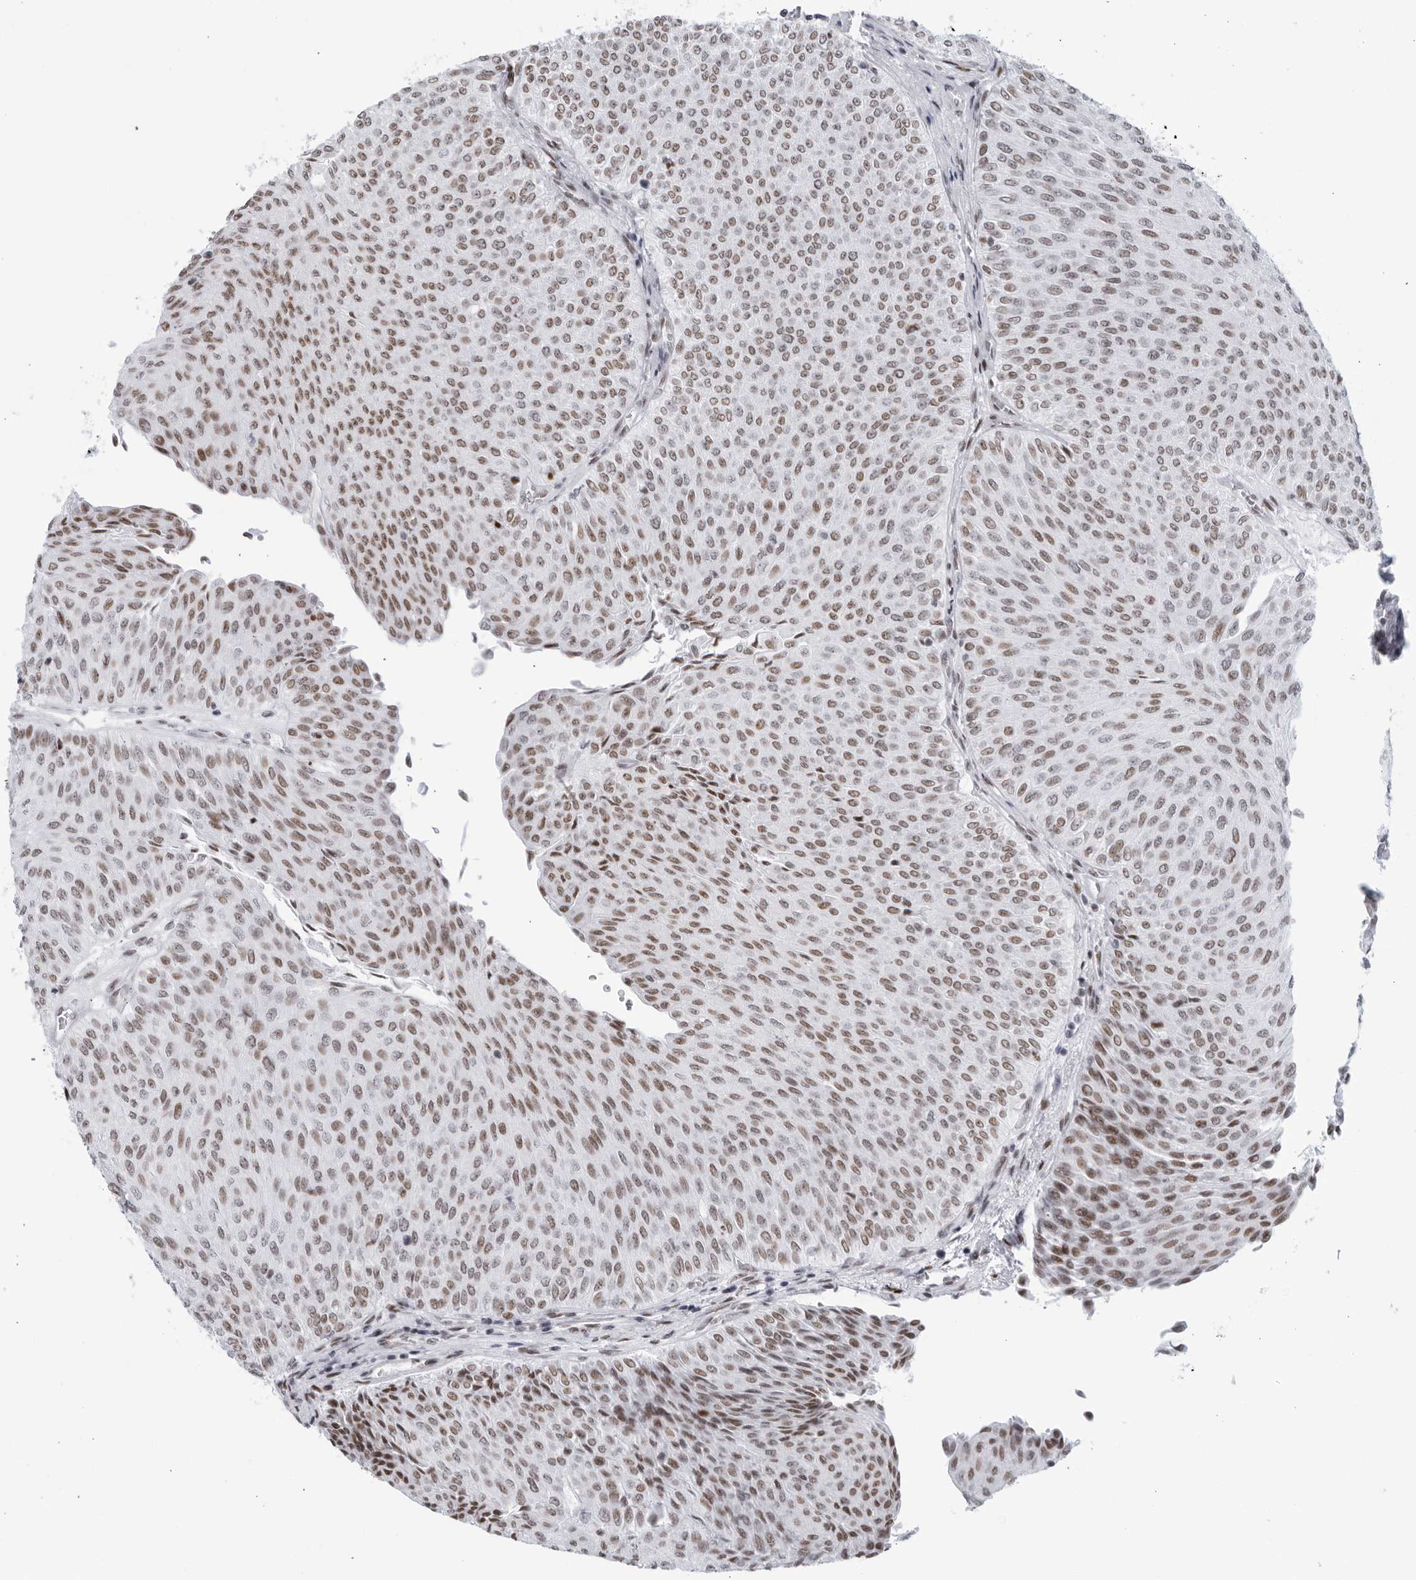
{"staining": {"intensity": "moderate", "quantity": ">75%", "location": "nuclear"}, "tissue": "urothelial cancer", "cell_type": "Tumor cells", "image_type": "cancer", "snomed": [{"axis": "morphology", "description": "Urothelial carcinoma, Low grade"}, {"axis": "topography", "description": "Urinary bladder"}], "caption": "About >75% of tumor cells in urothelial cancer reveal moderate nuclear protein expression as visualized by brown immunohistochemical staining.", "gene": "HP1BP3", "patient": {"sex": "male", "age": 78}}